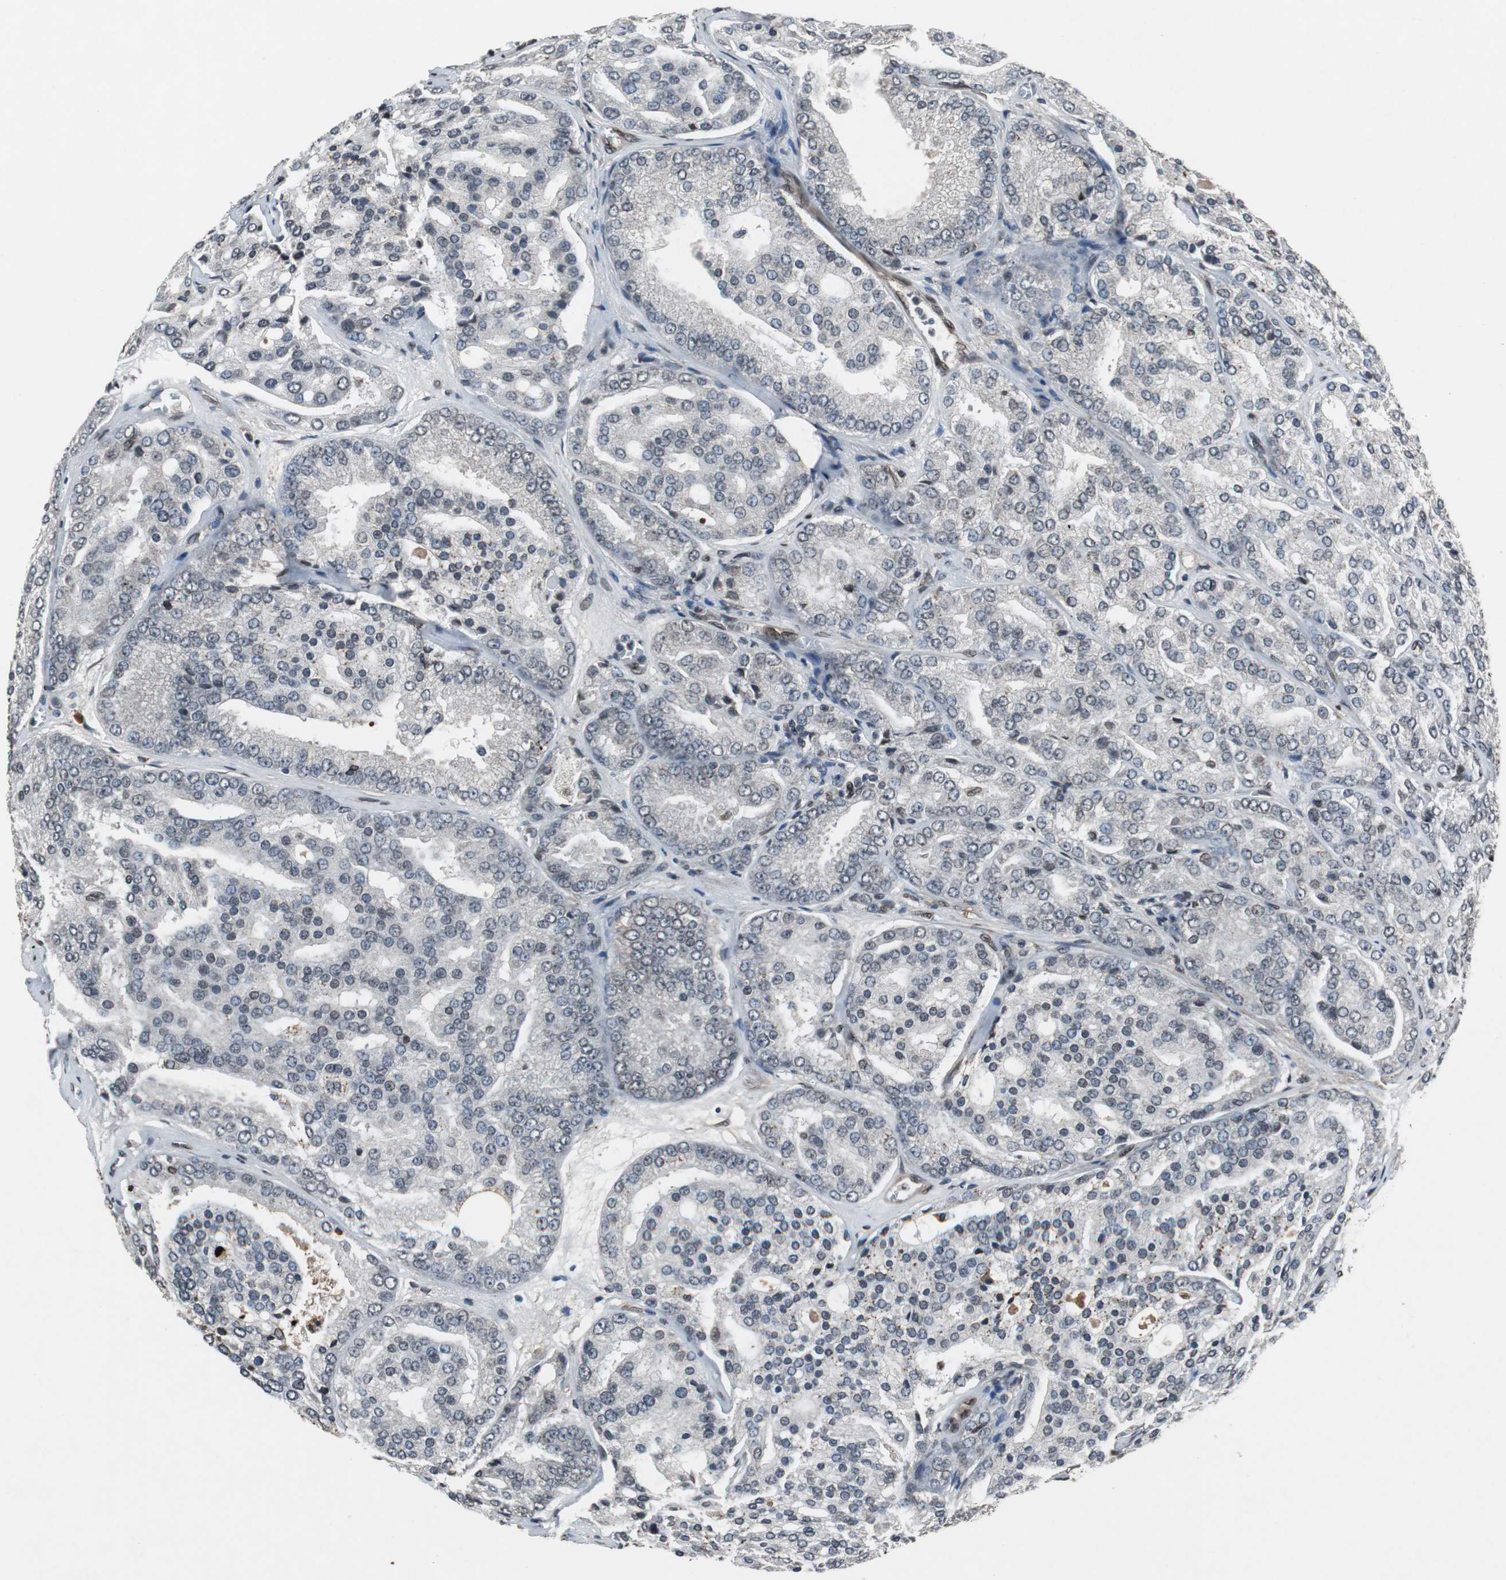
{"staining": {"intensity": "negative", "quantity": "none", "location": "none"}, "tissue": "prostate cancer", "cell_type": "Tumor cells", "image_type": "cancer", "snomed": [{"axis": "morphology", "description": "Adenocarcinoma, High grade"}, {"axis": "topography", "description": "Prostate"}], "caption": "An immunohistochemistry histopathology image of prostate high-grade adenocarcinoma is shown. There is no staining in tumor cells of prostate high-grade adenocarcinoma.", "gene": "LMNA", "patient": {"sex": "male", "age": 64}}